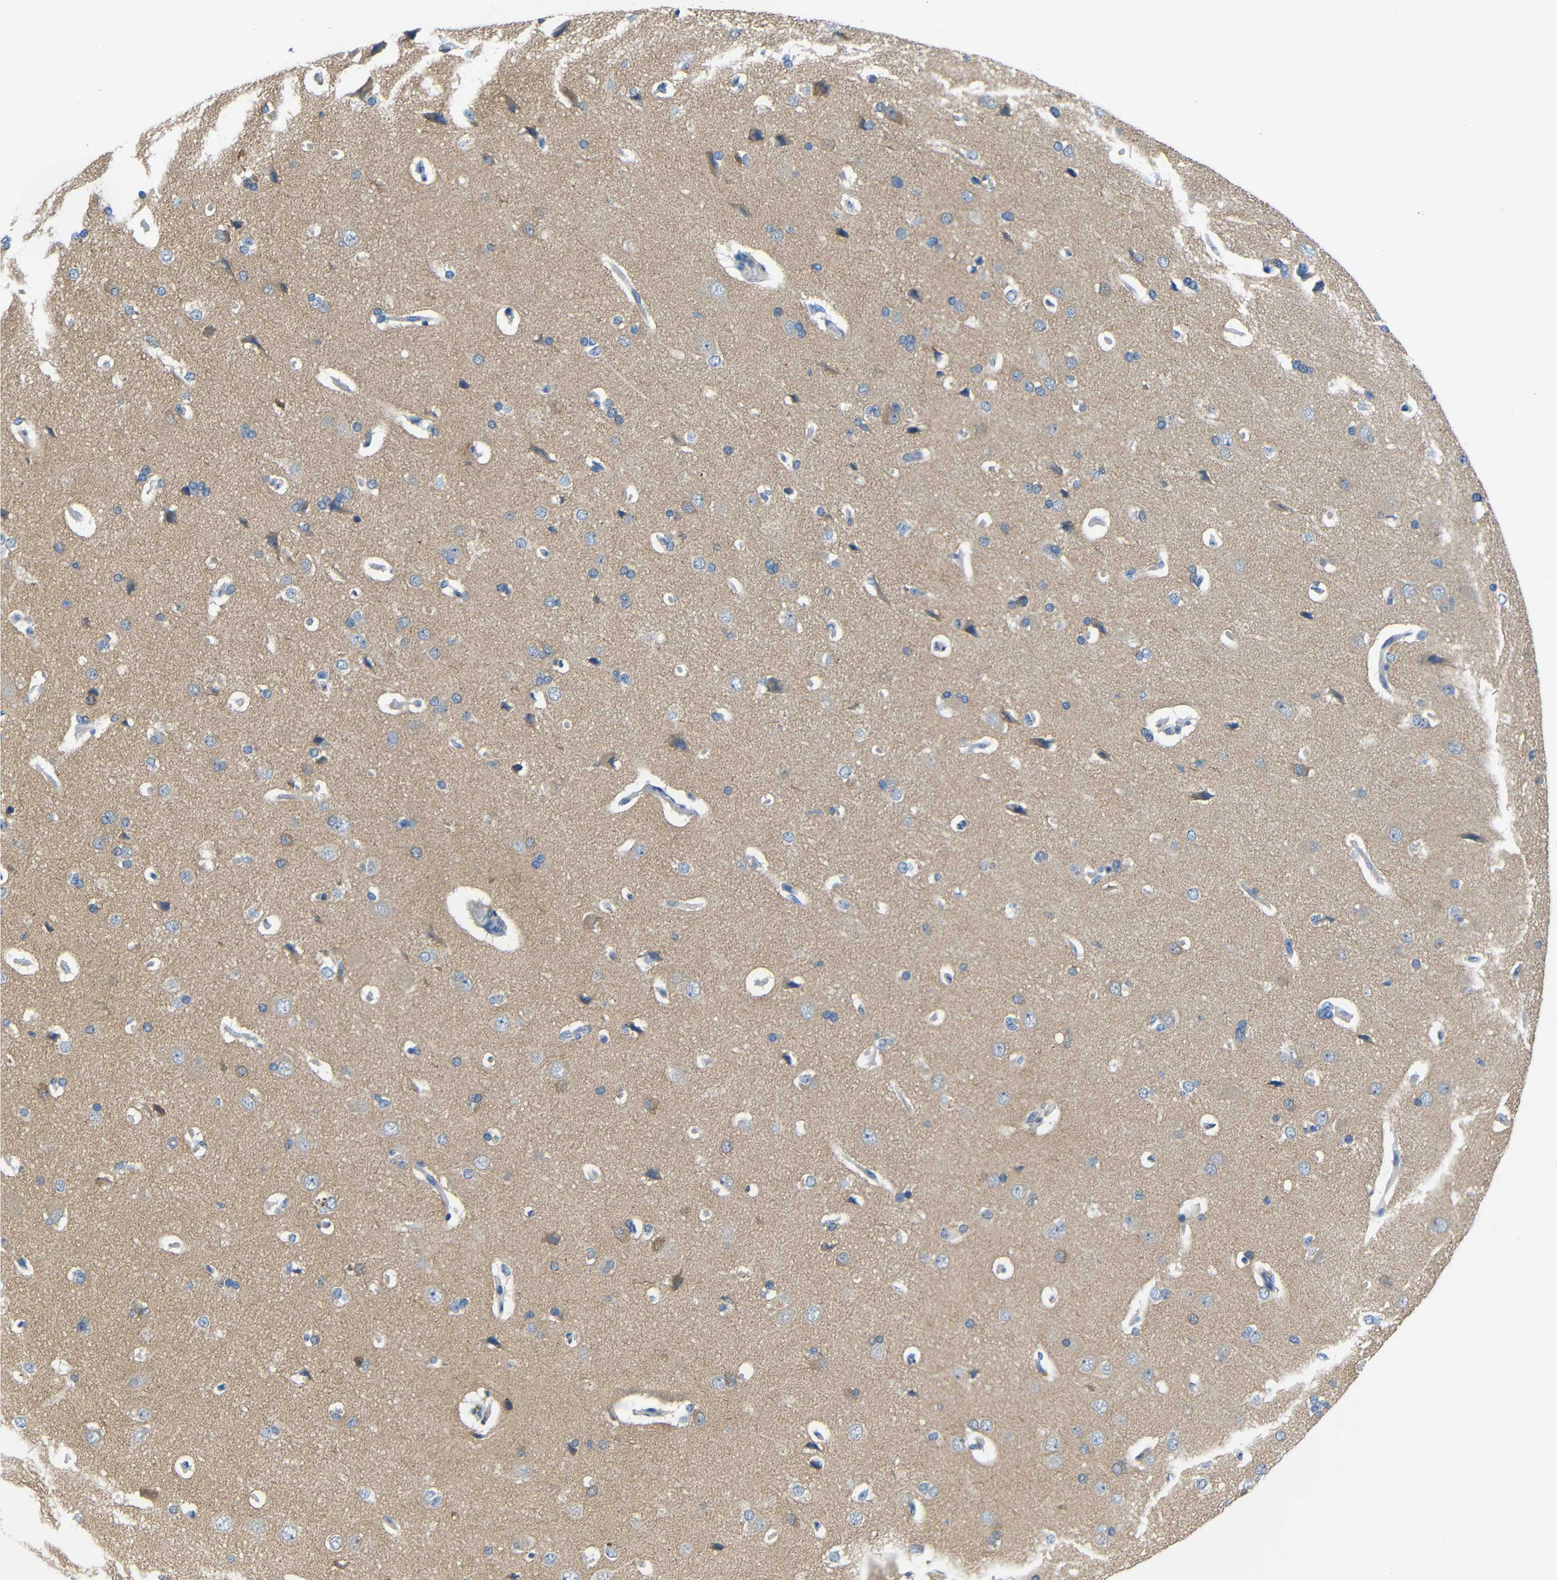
{"staining": {"intensity": "negative", "quantity": "none", "location": "none"}, "tissue": "cerebral cortex", "cell_type": "Endothelial cells", "image_type": "normal", "snomed": [{"axis": "morphology", "description": "Normal tissue, NOS"}, {"axis": "topography", "description": "Cerebral cortex"}], "caption": "Immunohistochemical staining of normal human cerebral cortex shows no significant staining in endothelial cells. (DAB (3,3'-diaminobenzidine) immunohistochemistry with hematoxylin counter stain).", "gene": "NEGR1", "patient": {"sex": "male", "age": 62}}